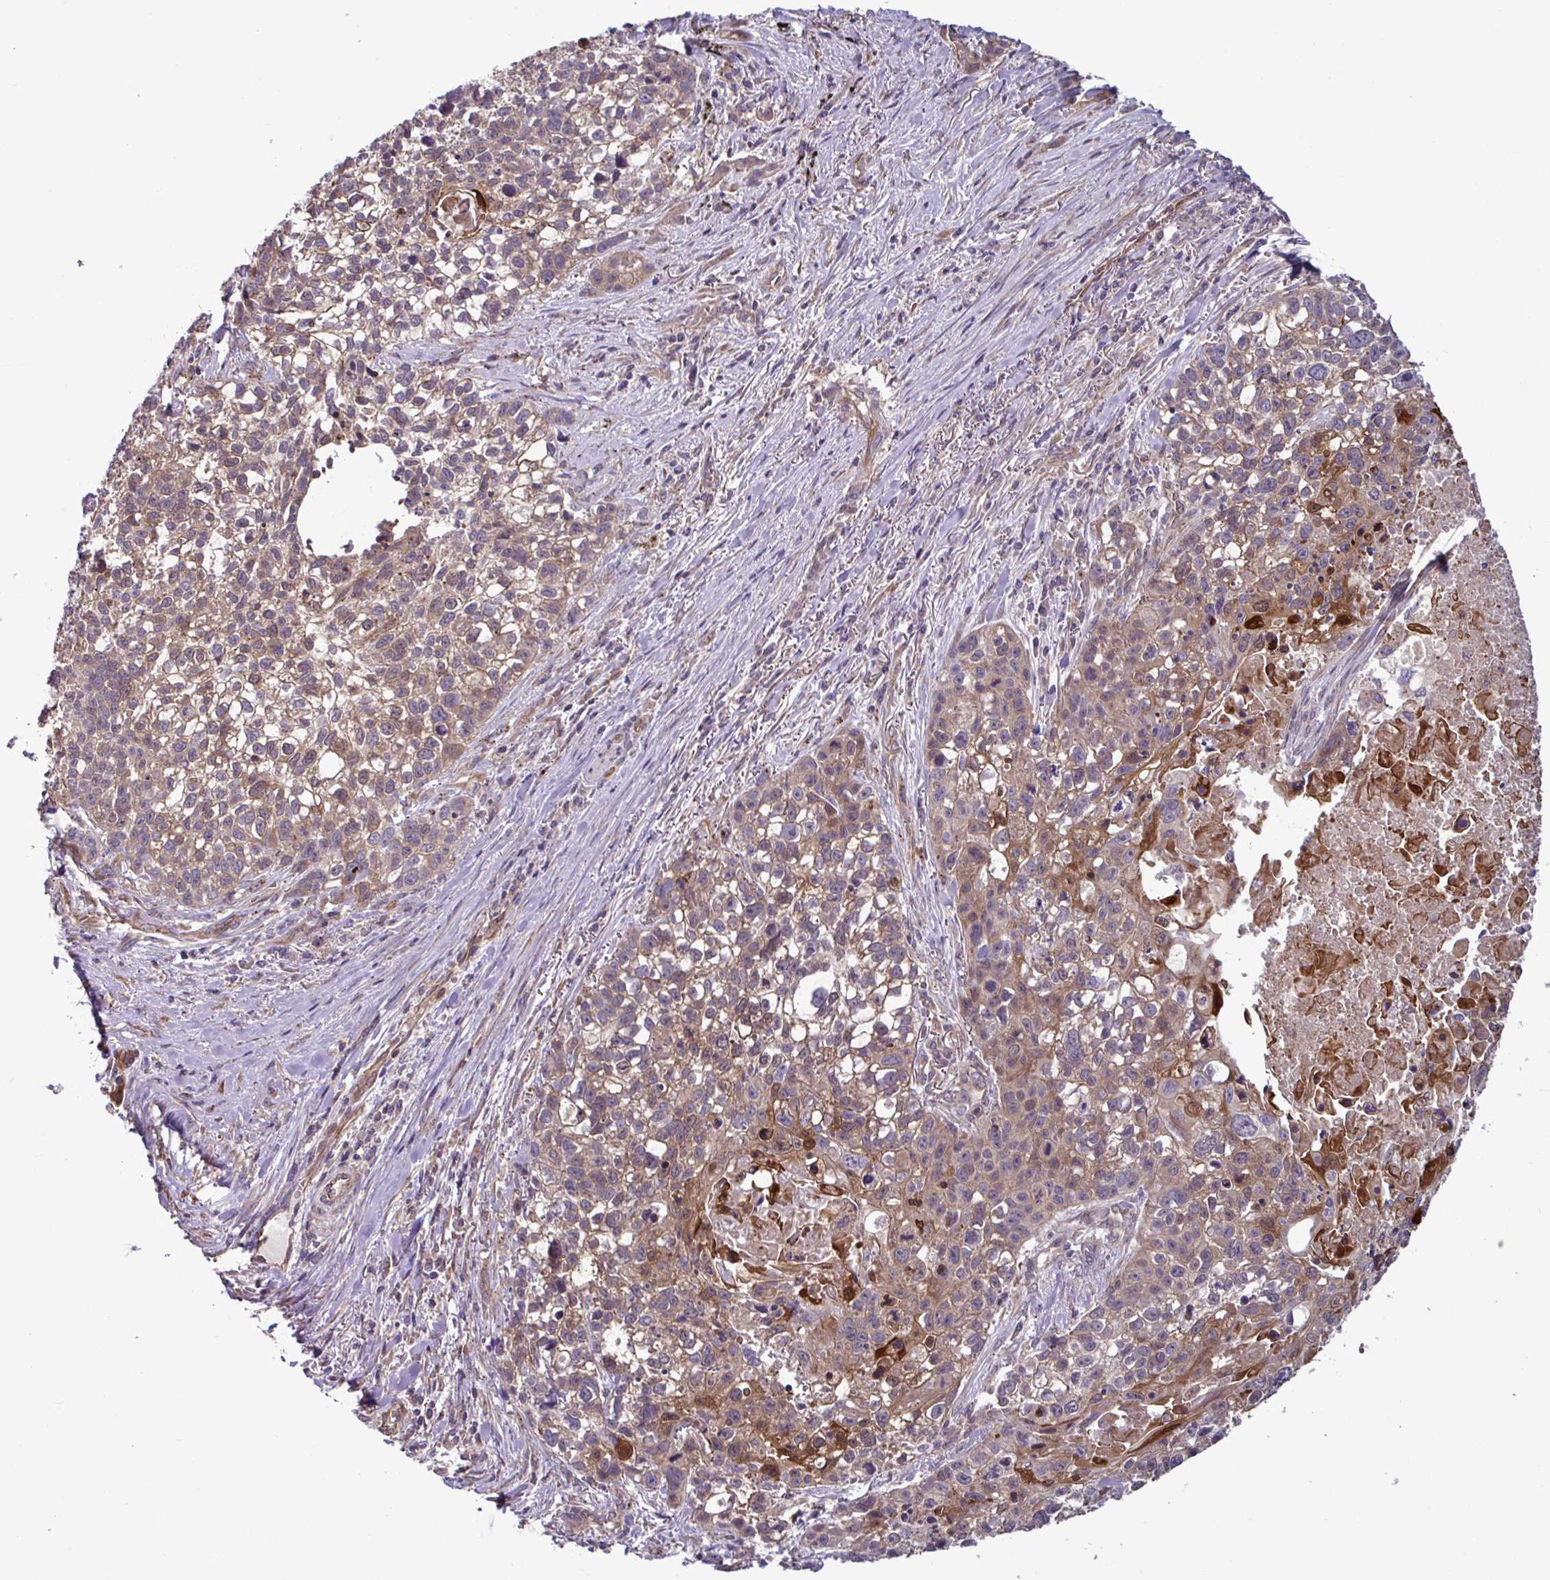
{"staining": {"intensity": "moderate", "quantity": "25%-75%", "location": "cytoplasmic/membranous,nuclear"}, "tissue": "lung cancer", "cell_type": "Tumor cells", "image_type": "cancer", "snomed": [{"axis": "morphology", "description": "Squamous cell carcinoma, NOS"}, {"axis": "topography", "description": "Lung"}], "caption": "Moderate cytoplasmic/membranous and nuclear protein staining is identified in approximately 25%-75% of tumor cells in lung squamous cell carcinoma. (Brightfield microscopy of DAB IHC at high magnification).", "gene": "GLTP", "patient": {"sex": "male", "age": 74}}